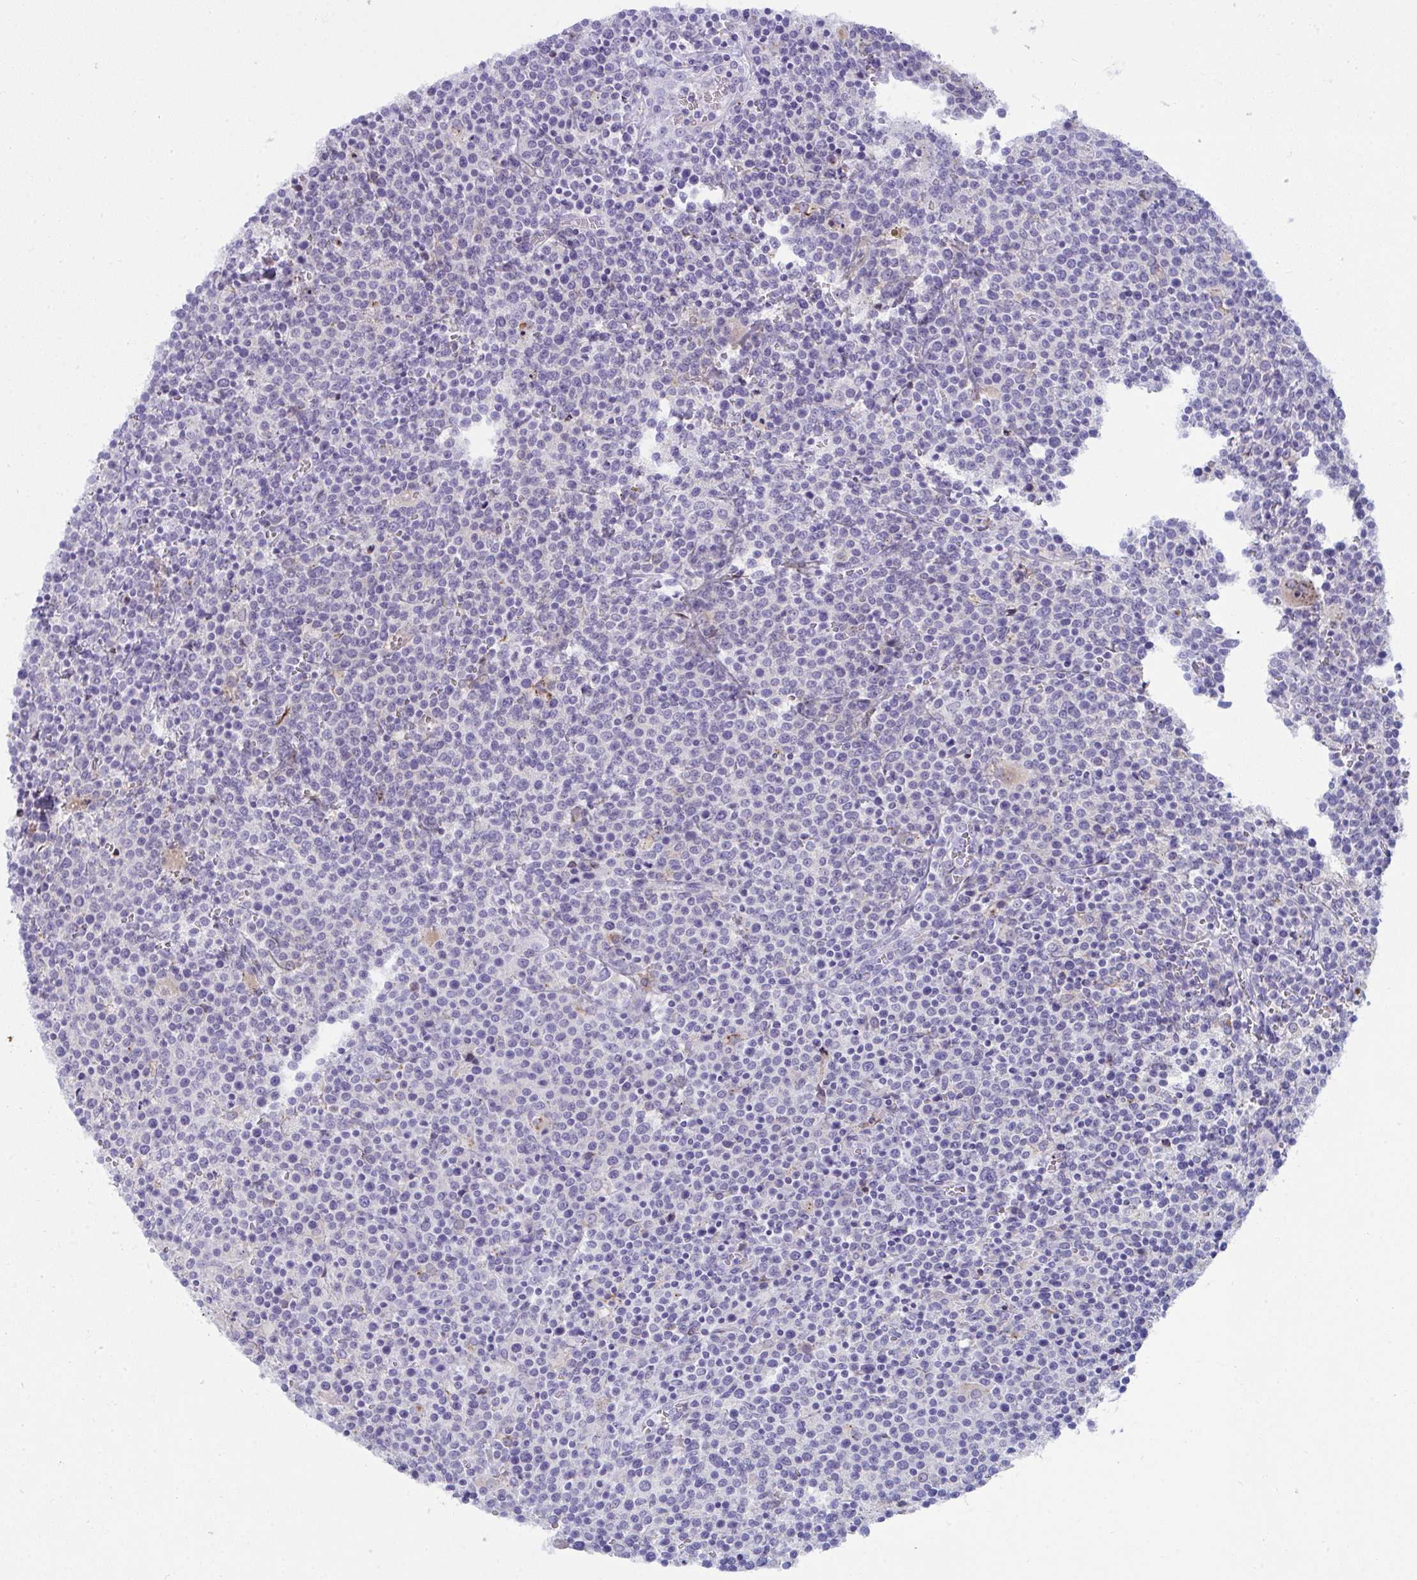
{"staining": {"intensity": "negative", "quantity": "none", "location": "none"}, "tissue": "lymphoma", "cell_type": "Tumor cells", "image_type": "cancer", "snomed": [{"axis": "morphology", "description": "Malignant lymphoma, non-Hodgkin's type, High grade"}, {"axis": "topography", "description": "Lymph node"}], "caption": "This is an IHC histopathology image of human lymphoma. There is no positivity in tumor cells.", "gene": "RGPD5", "patient": {"sex": "male", "age": 61}}